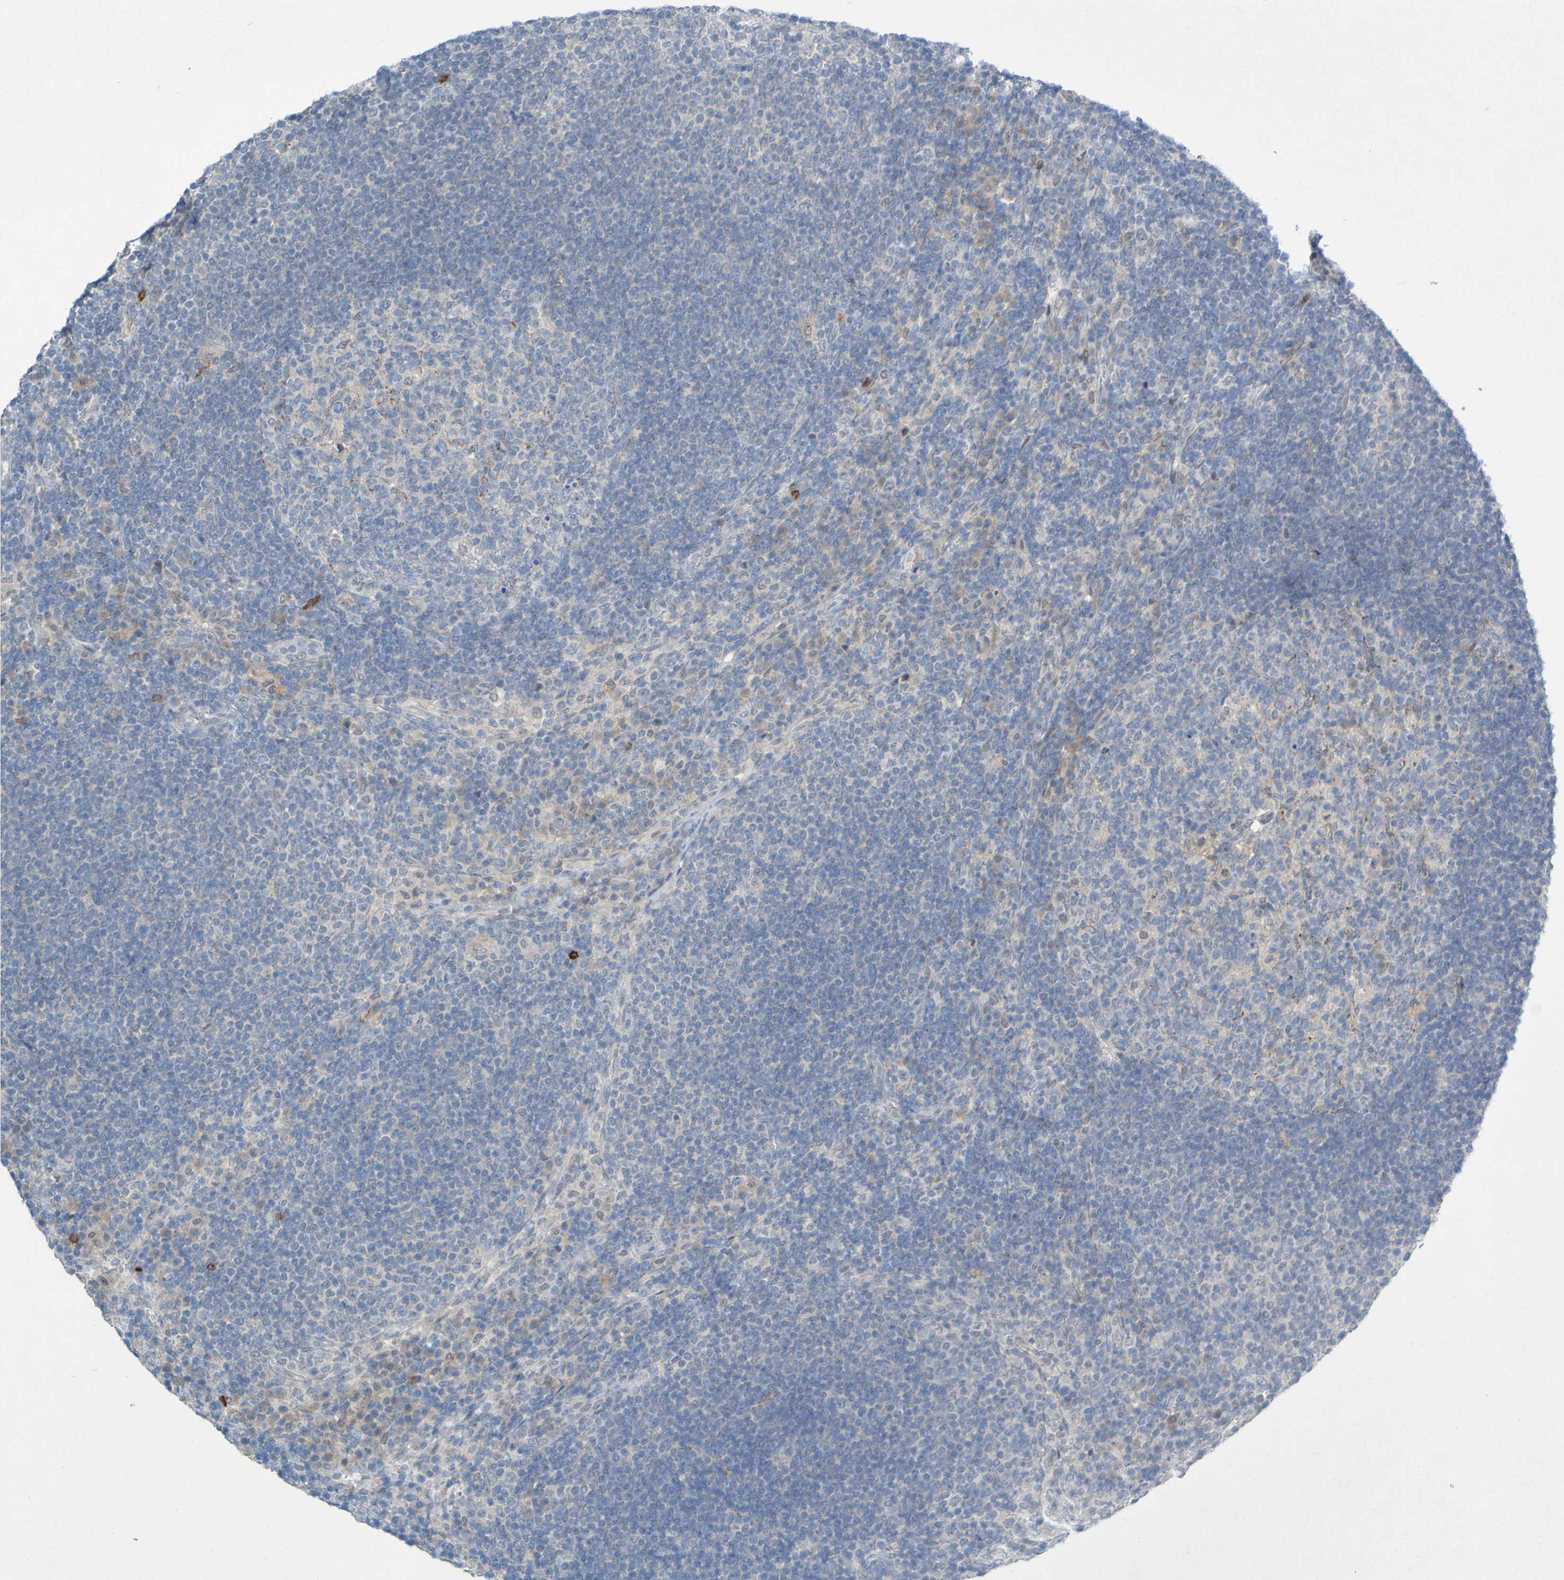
{"staining": {"intensity": "weak", "quantity": "25%-75%", "location": "cytoplasmic/membranous"}, "tissue": "lymph node", "cell_type": "Germinal center cells", "image_type": "normal", "snomed": [{"axis": "morphology", "description": "Normal tissue, NOS"}, {"axis": "topography", "description": "Lymph node"}], "caption": "Immunohistochemical staining of unremarkable lymph node displays 25%-75% levels of weak cytoplasmic/membranous protein staining in approximately 25%-75% of germinal center cells. The protein of interest is shown in brown color, while the nuclei are stained blue.", "gene": "LILRB5", "patient": {"sex": "female", "age": 53}}